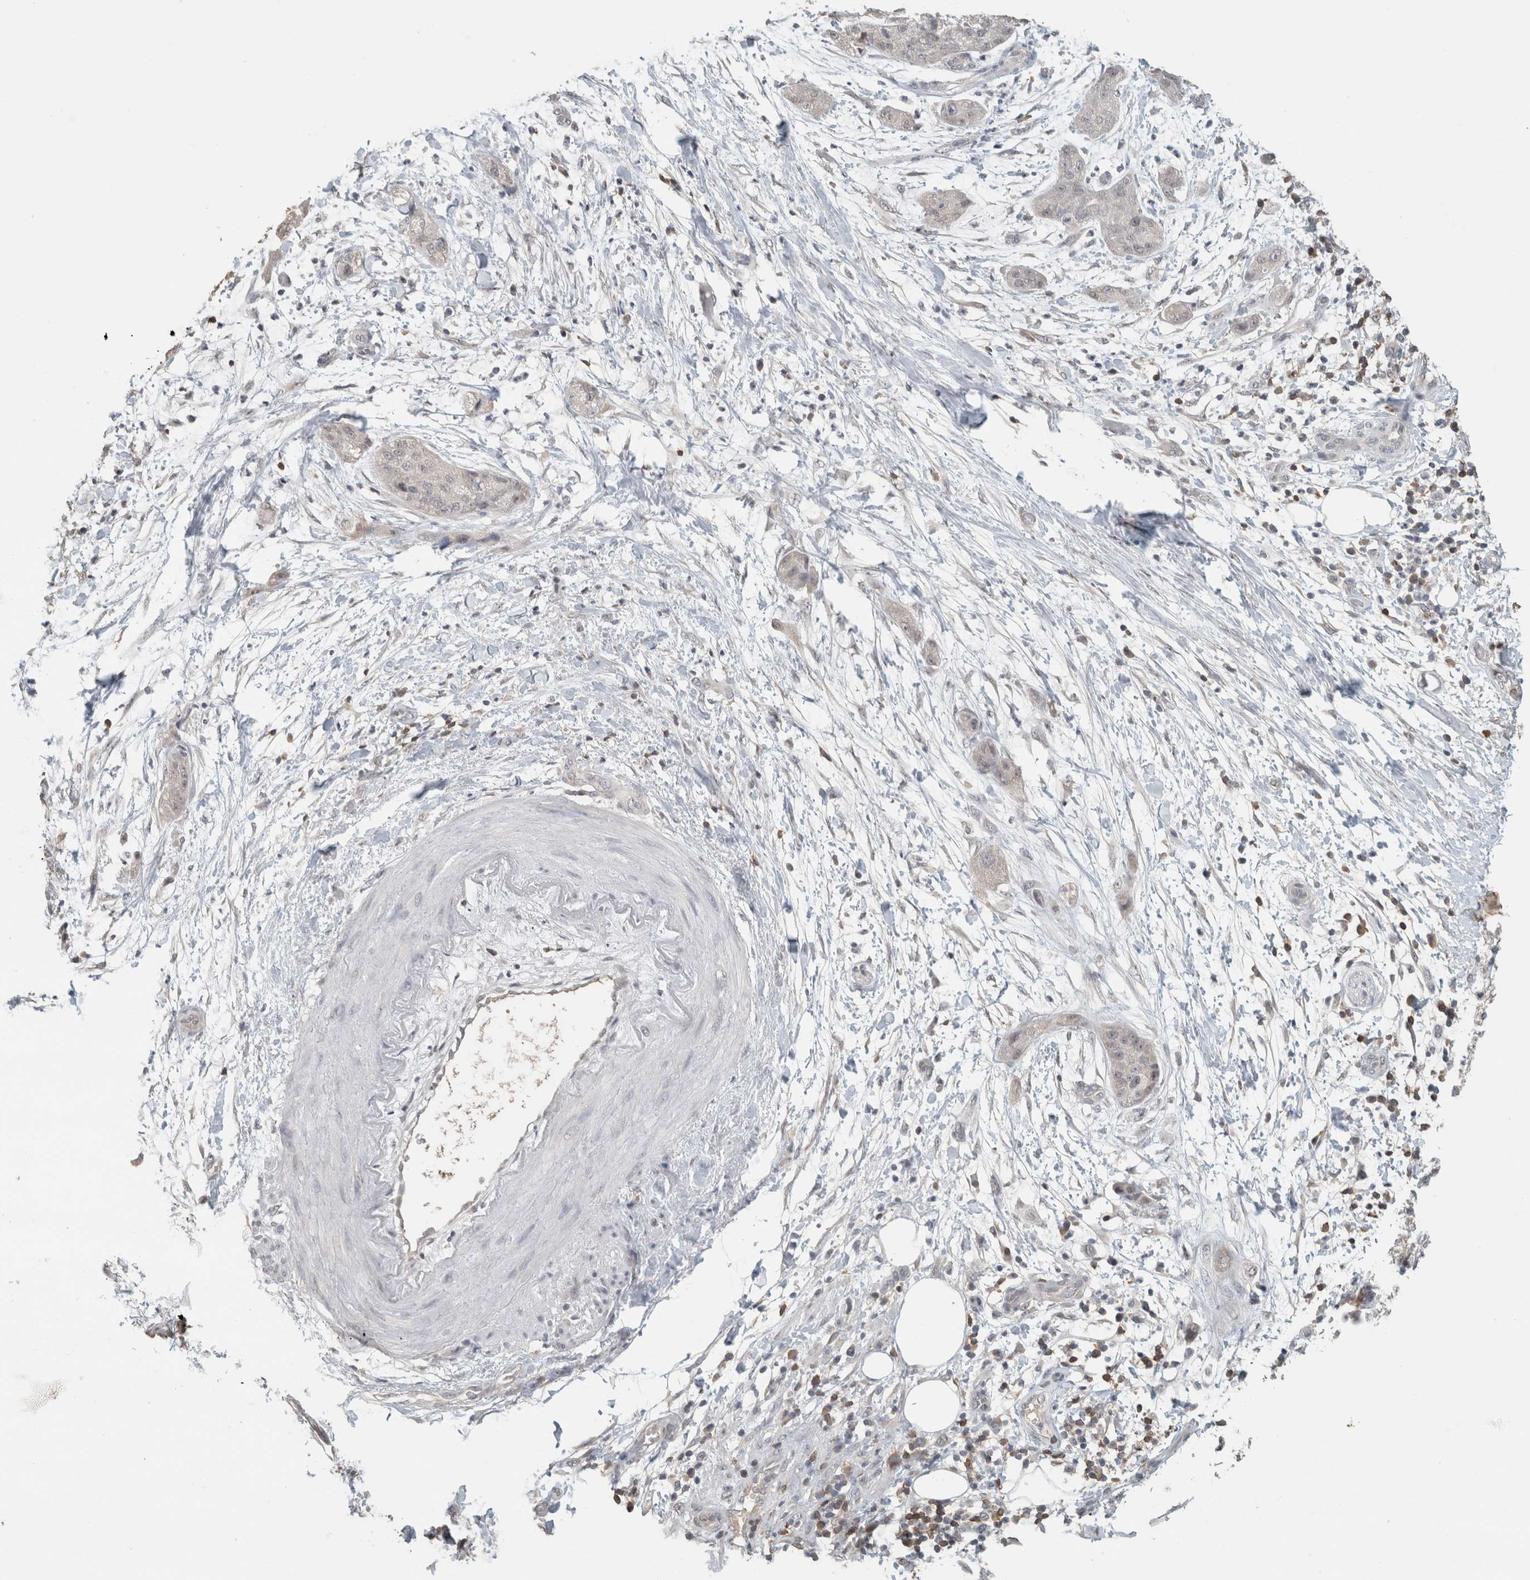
{"staining": {"intensity": "negative", "quantity": "none", "location": "none"}, "tissue": "pancreatic cancer", "cell_type": "Tumor cells", "image_type": "cancer", "snomed": [{"axis": "morphology", "description": "Adenocarcinoma, NOS"}, {"axis": "topography", "description": "Pancreas"}], "caption": "Protein analysis of pancreatic cancer (adenocarcinoma) shows no significant staining in tumor cells. (DAB immunohistochemistry, high magnification).", "gene": "TRAT1", "patient": {"sex": "female", "age": 78}}